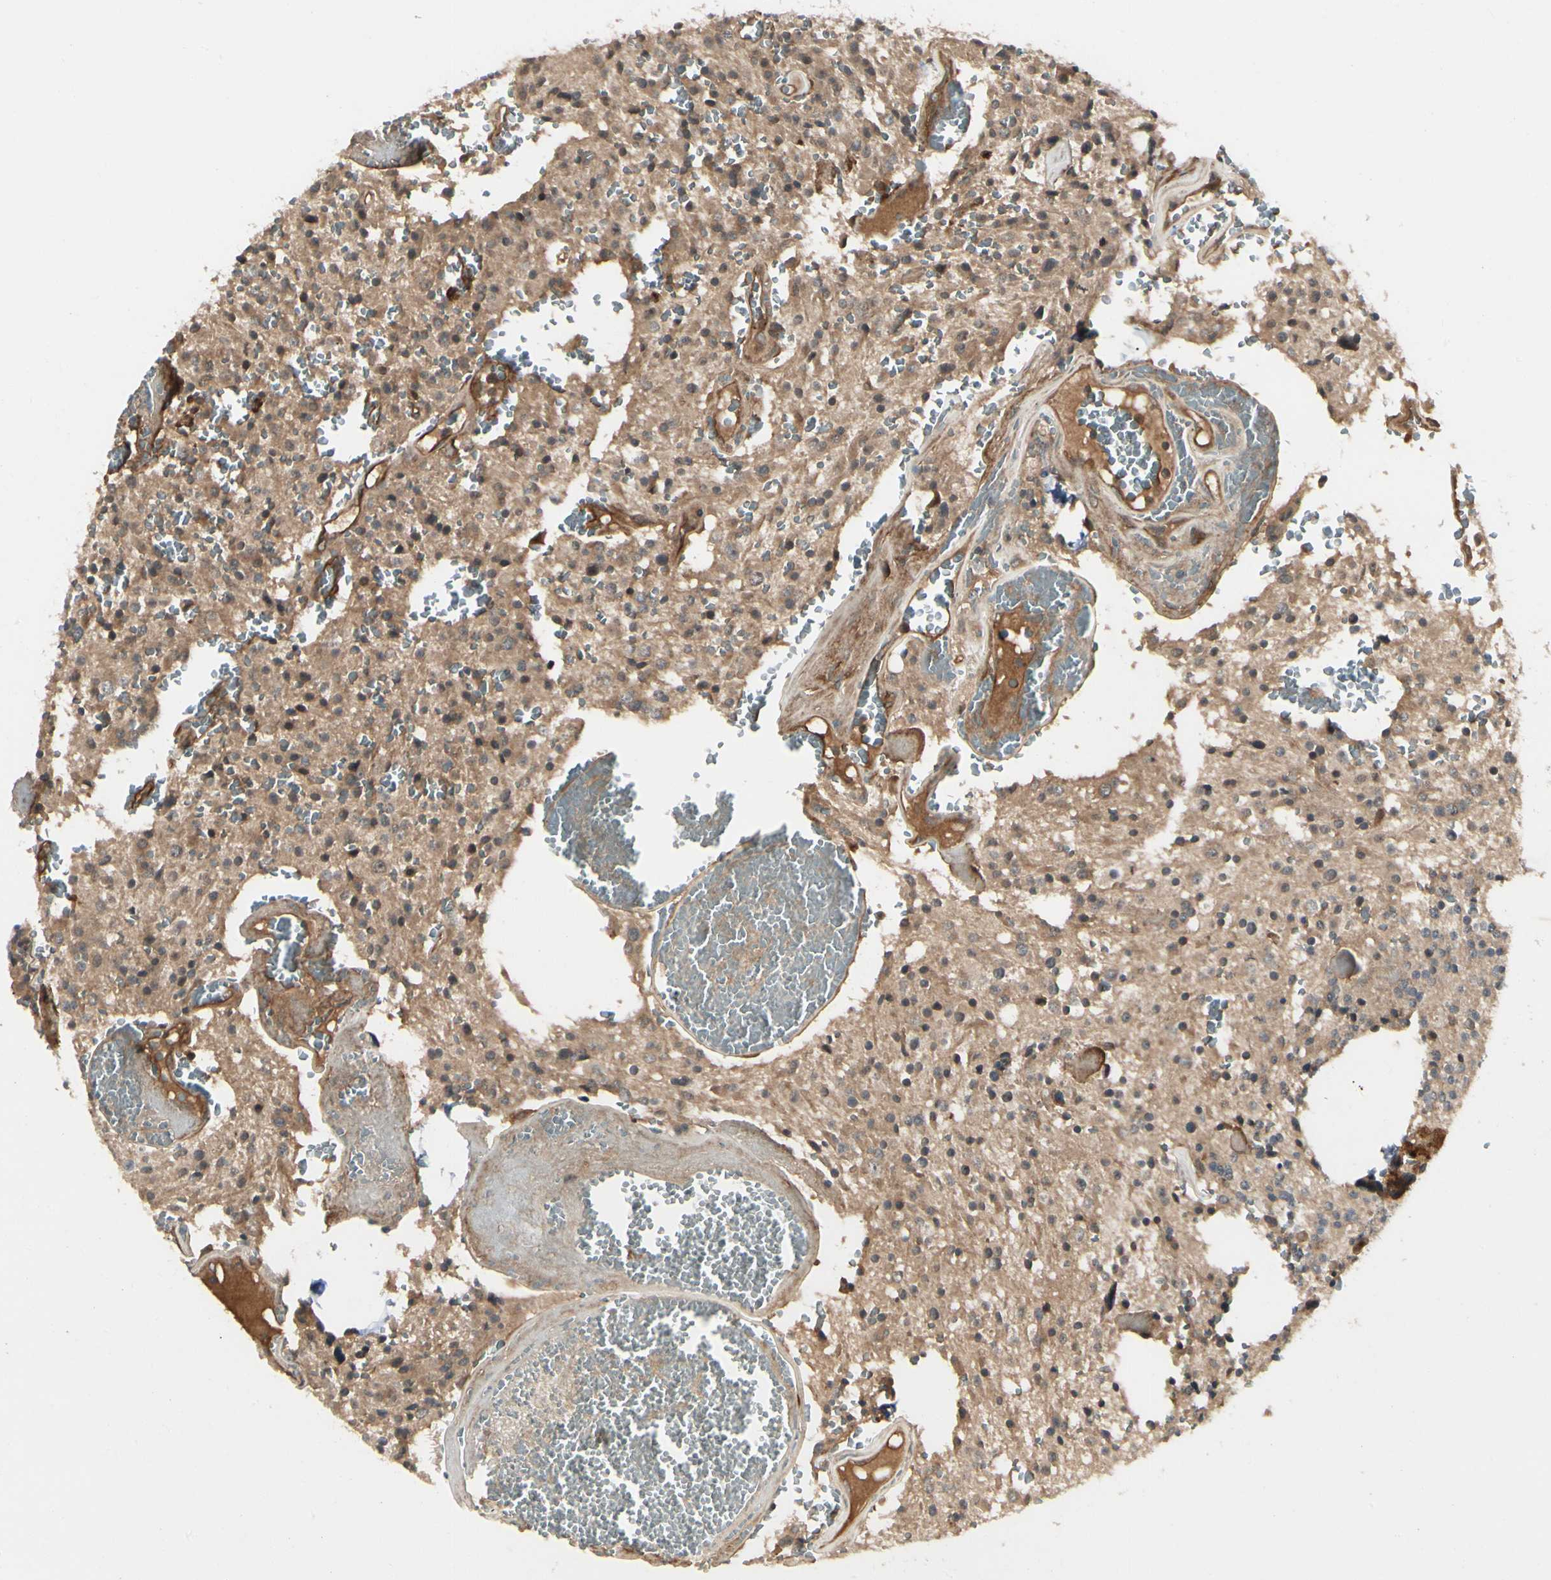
{"staining": {"intensity": "moderate", "quantity": ">75%", "location": "cytoplasmic/membranous"}, "tissue": "glioma", "cell_type": "Tumor cells", "image_type": "cancer", "snomed": [{"axis": "morphology", "description": "Glioma, malignant, Low grade"}, {"axis": "topography", "description": "Brain"}], "caption": "The image displays immunohistochemical staining of malignant glioma (low-grade). There is moderate cytoplasmic/membranous positivity is present in approximately >75% of tumor cells.", "gene": "RNF14", "patient": {"sex": "male", "age": 58}}